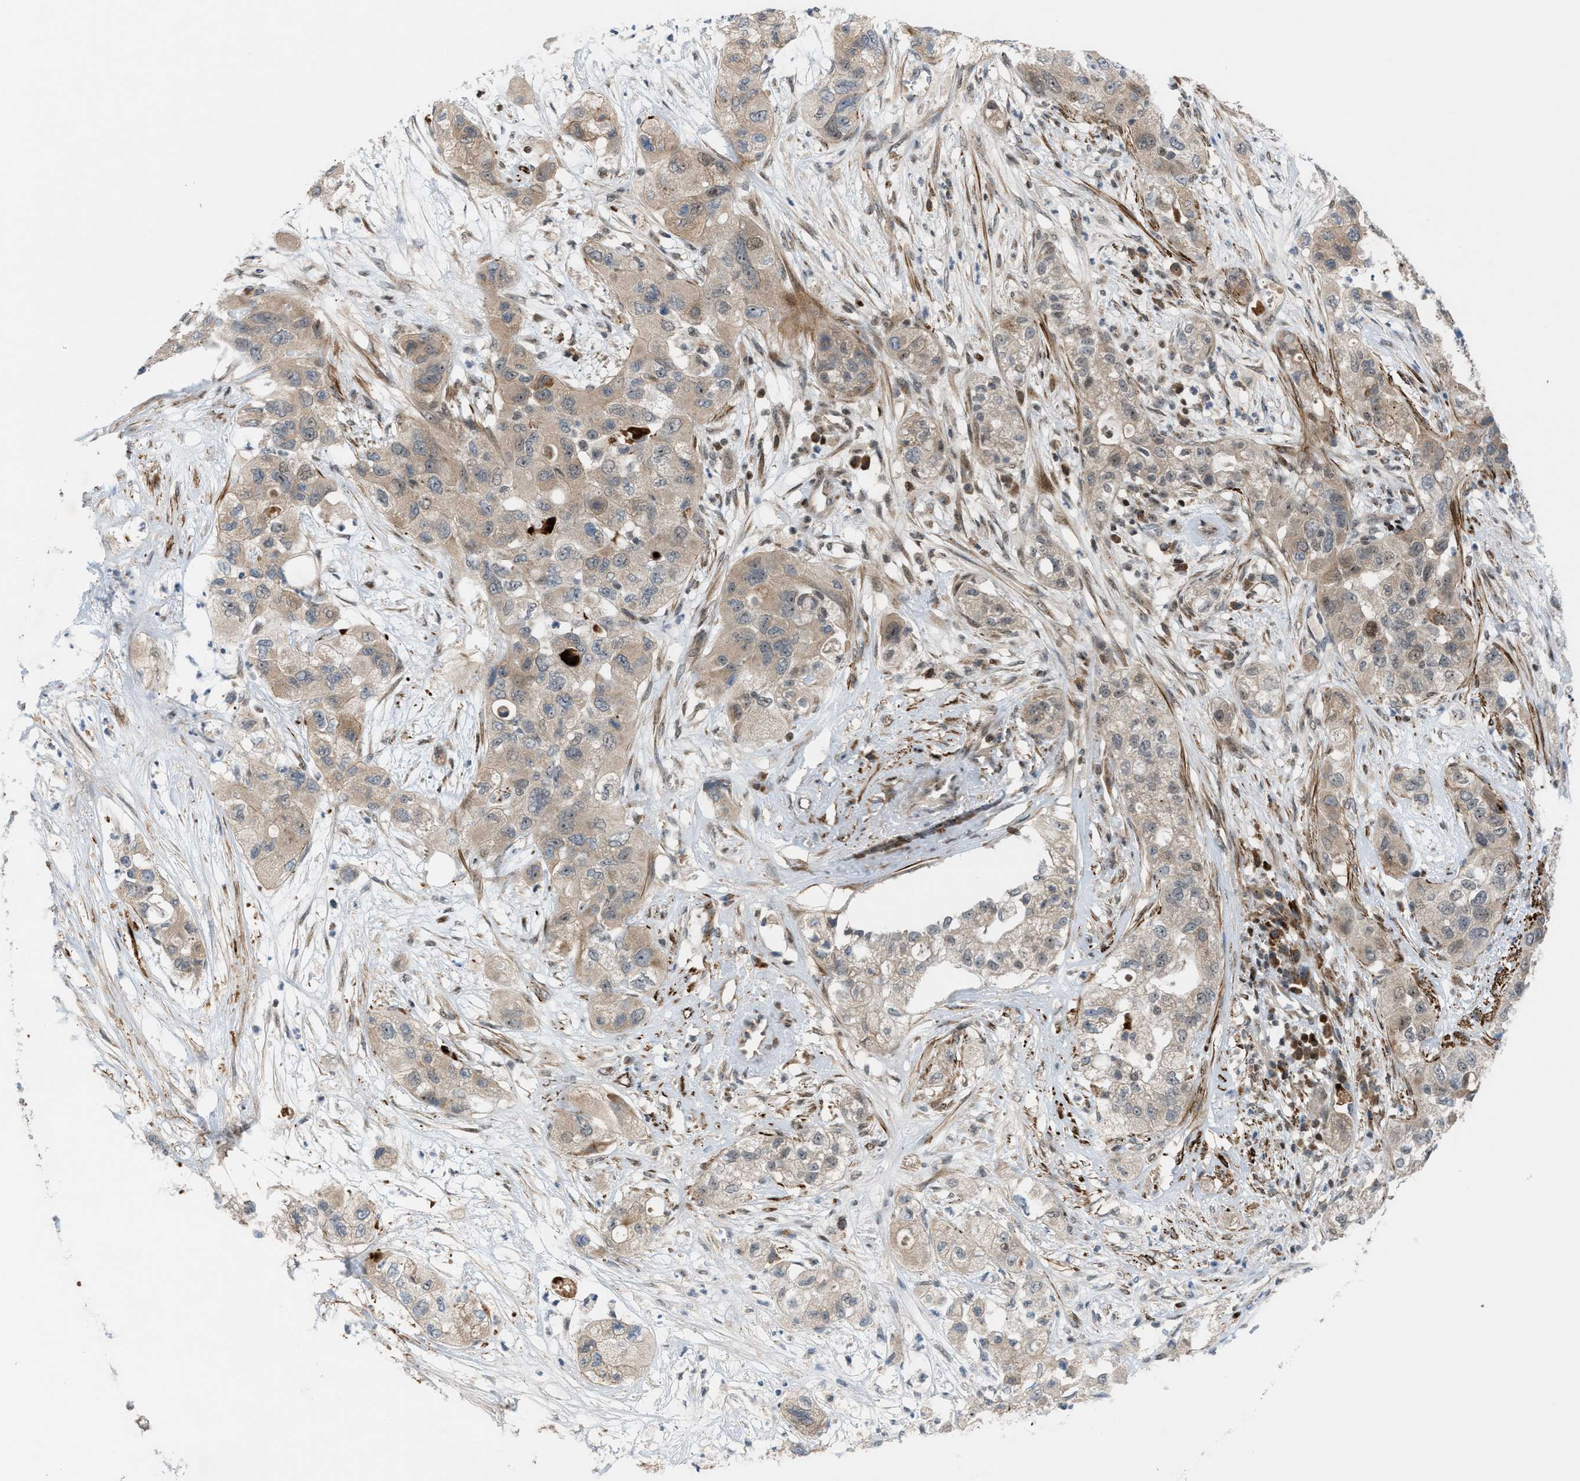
{"staining": {"intensity": "weak", "quantity": "<25%", "location": "cytoplasmic/membranous"}, "tissue": "pancreatic cancer", "cell_type": "Tumor cells", "image_type": "cancer", "snomed": [{"axis": "morphology", "description": "Adenocarcinoma, NOS"}, {"axis": "topography", "description": "Pancreas"}], "caption": "Pancreatic cancer was stained to show a protein in brown. There is no significant expression in tumor cells. (Brightfield microscopy of DAB (3,3'-diaminobenzidine) IHC at high magnification).", "gene": "ZNF276", "patient": {"sex": "female", "age": 78}}